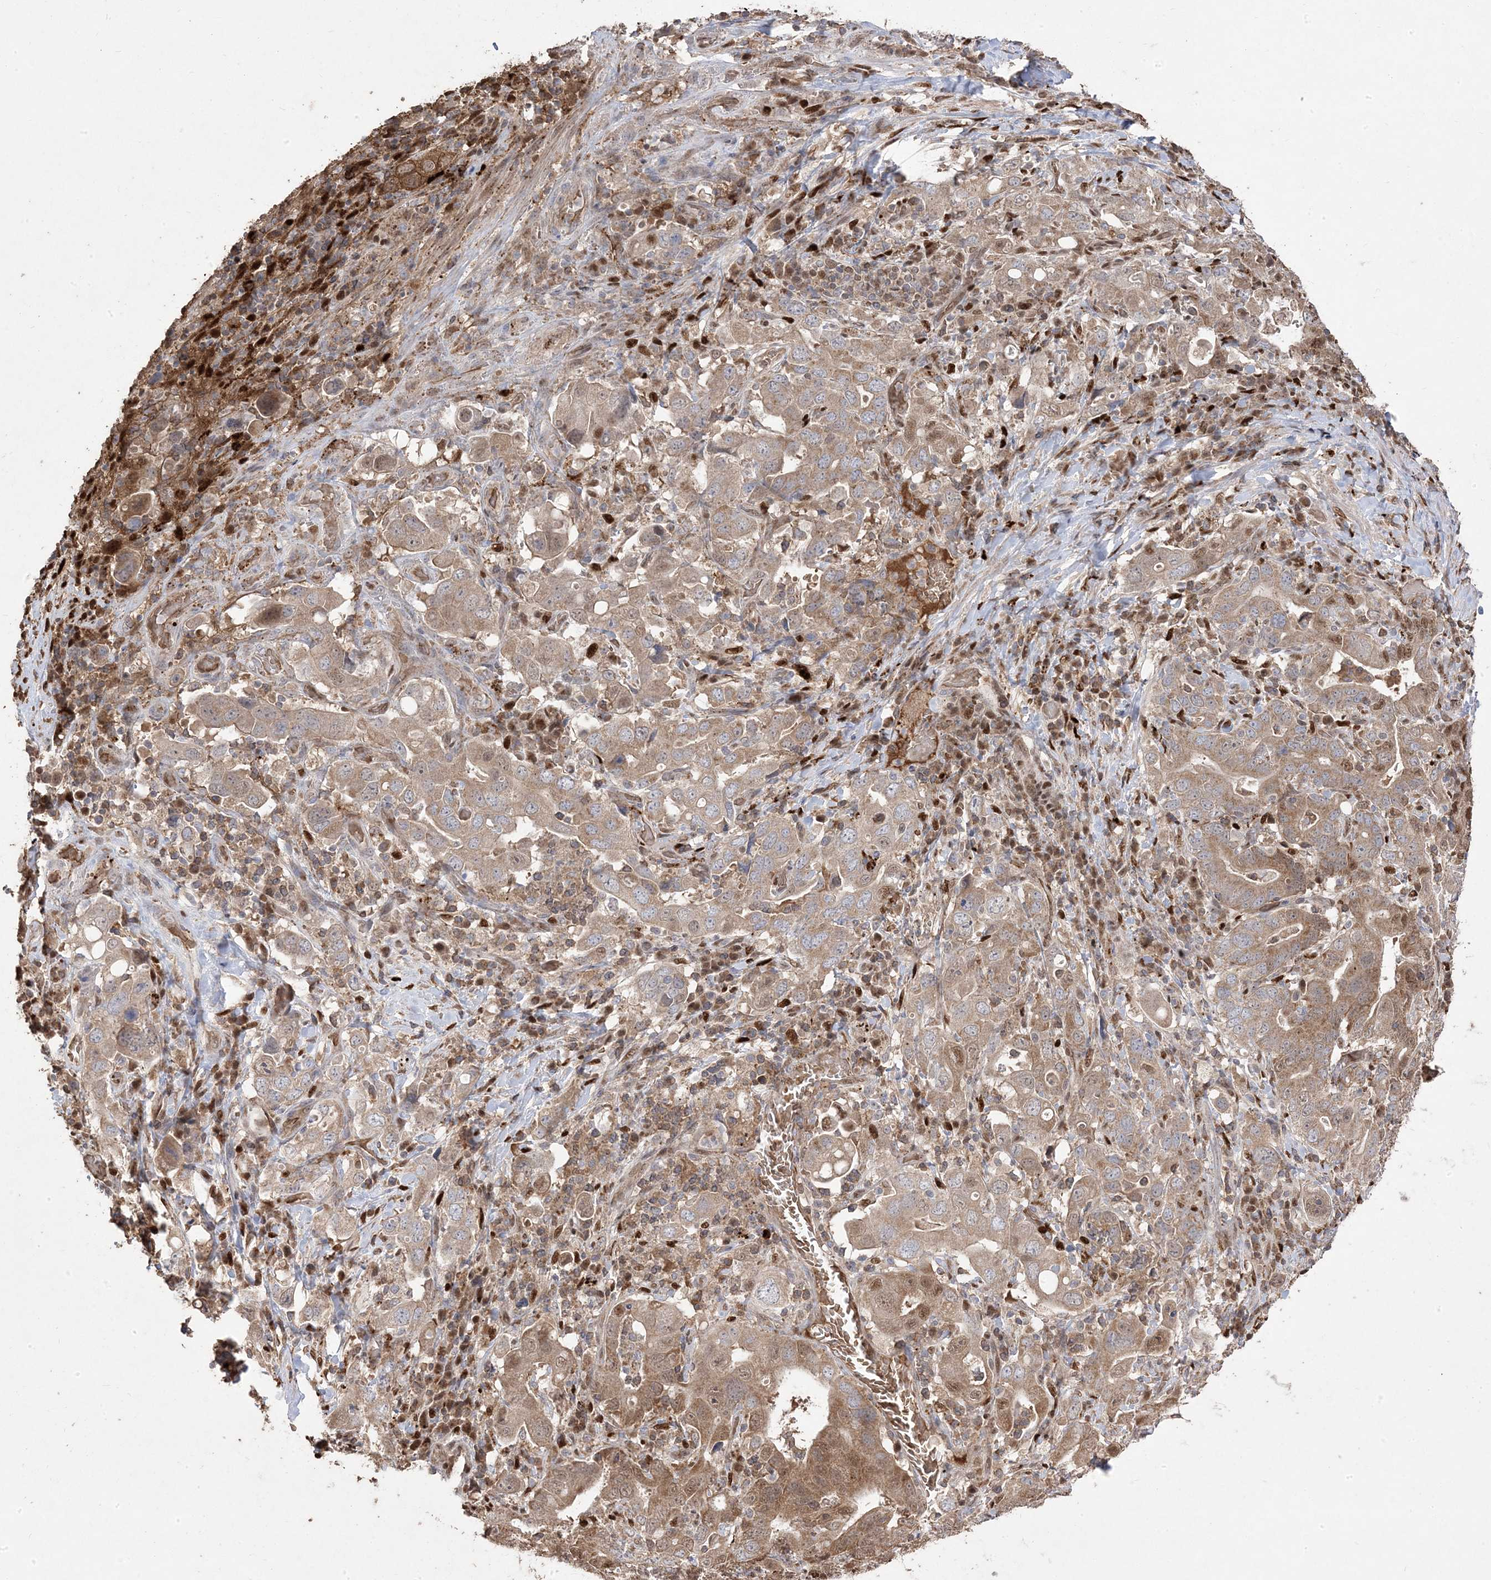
{"staining": {"intensity": "moderate", "quantity": ">75%", "location": "cytoplasmic/membranous"}, "tissue": "stomach cancer", "cell_type": "Tumor cells", "image_type": "cancer", "snomed": [{"axis": "morphology", "description": "Adenocarcinoma, NOS"}, {"axis": "topography", "description": "Stomach, upper"}], "caption": "Immunohistochemical staining of stomach cancer (adenocarcinoma) reveals moderate cytoplasmic/membranous protein positivity in approximately >75% of tumor cells.", "gene": "PPOX", "patient": {"sex": "male", "age": 62}}